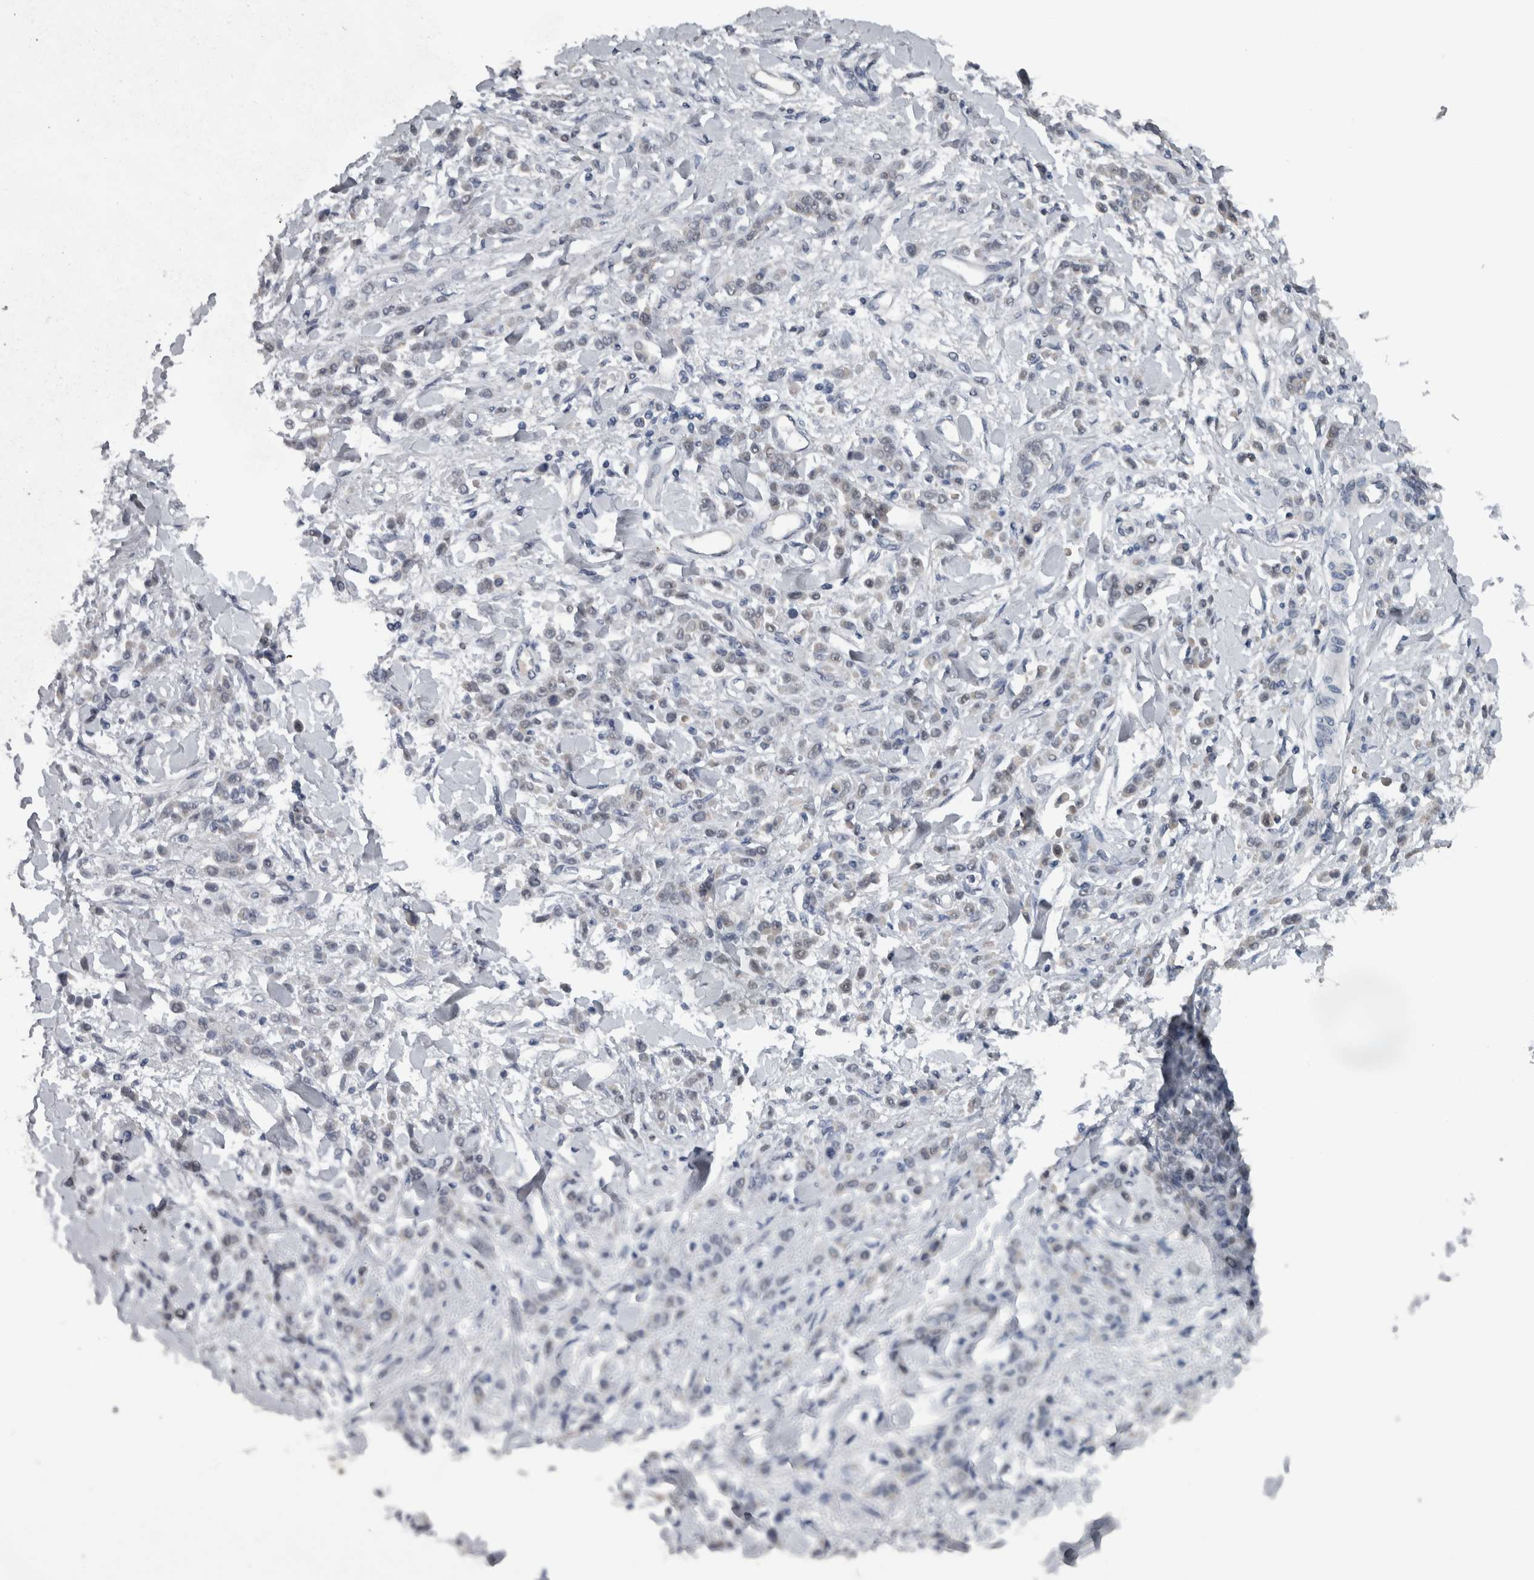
{"staining": {"intensity": "negative", "quantity": "none", "location": "none"}, "tissue": "stomach cancer", "cell_type": "Tumor cells", "image_type": "cancer", "snomed": [{"axis": "morphology", "description": "Normal tissue, NOS"}, {"axis": "morphology", "description": "Adenocarcinoma, NOS"}, {"axis": "topography", "description": "Stomach"}], "caption": "Immunohistochemistry of human stomach adenocarcinoma shows no staining in tumor cells.", "gene": "ZBTB21", "patient": {"sex": "male", "age": 82}}